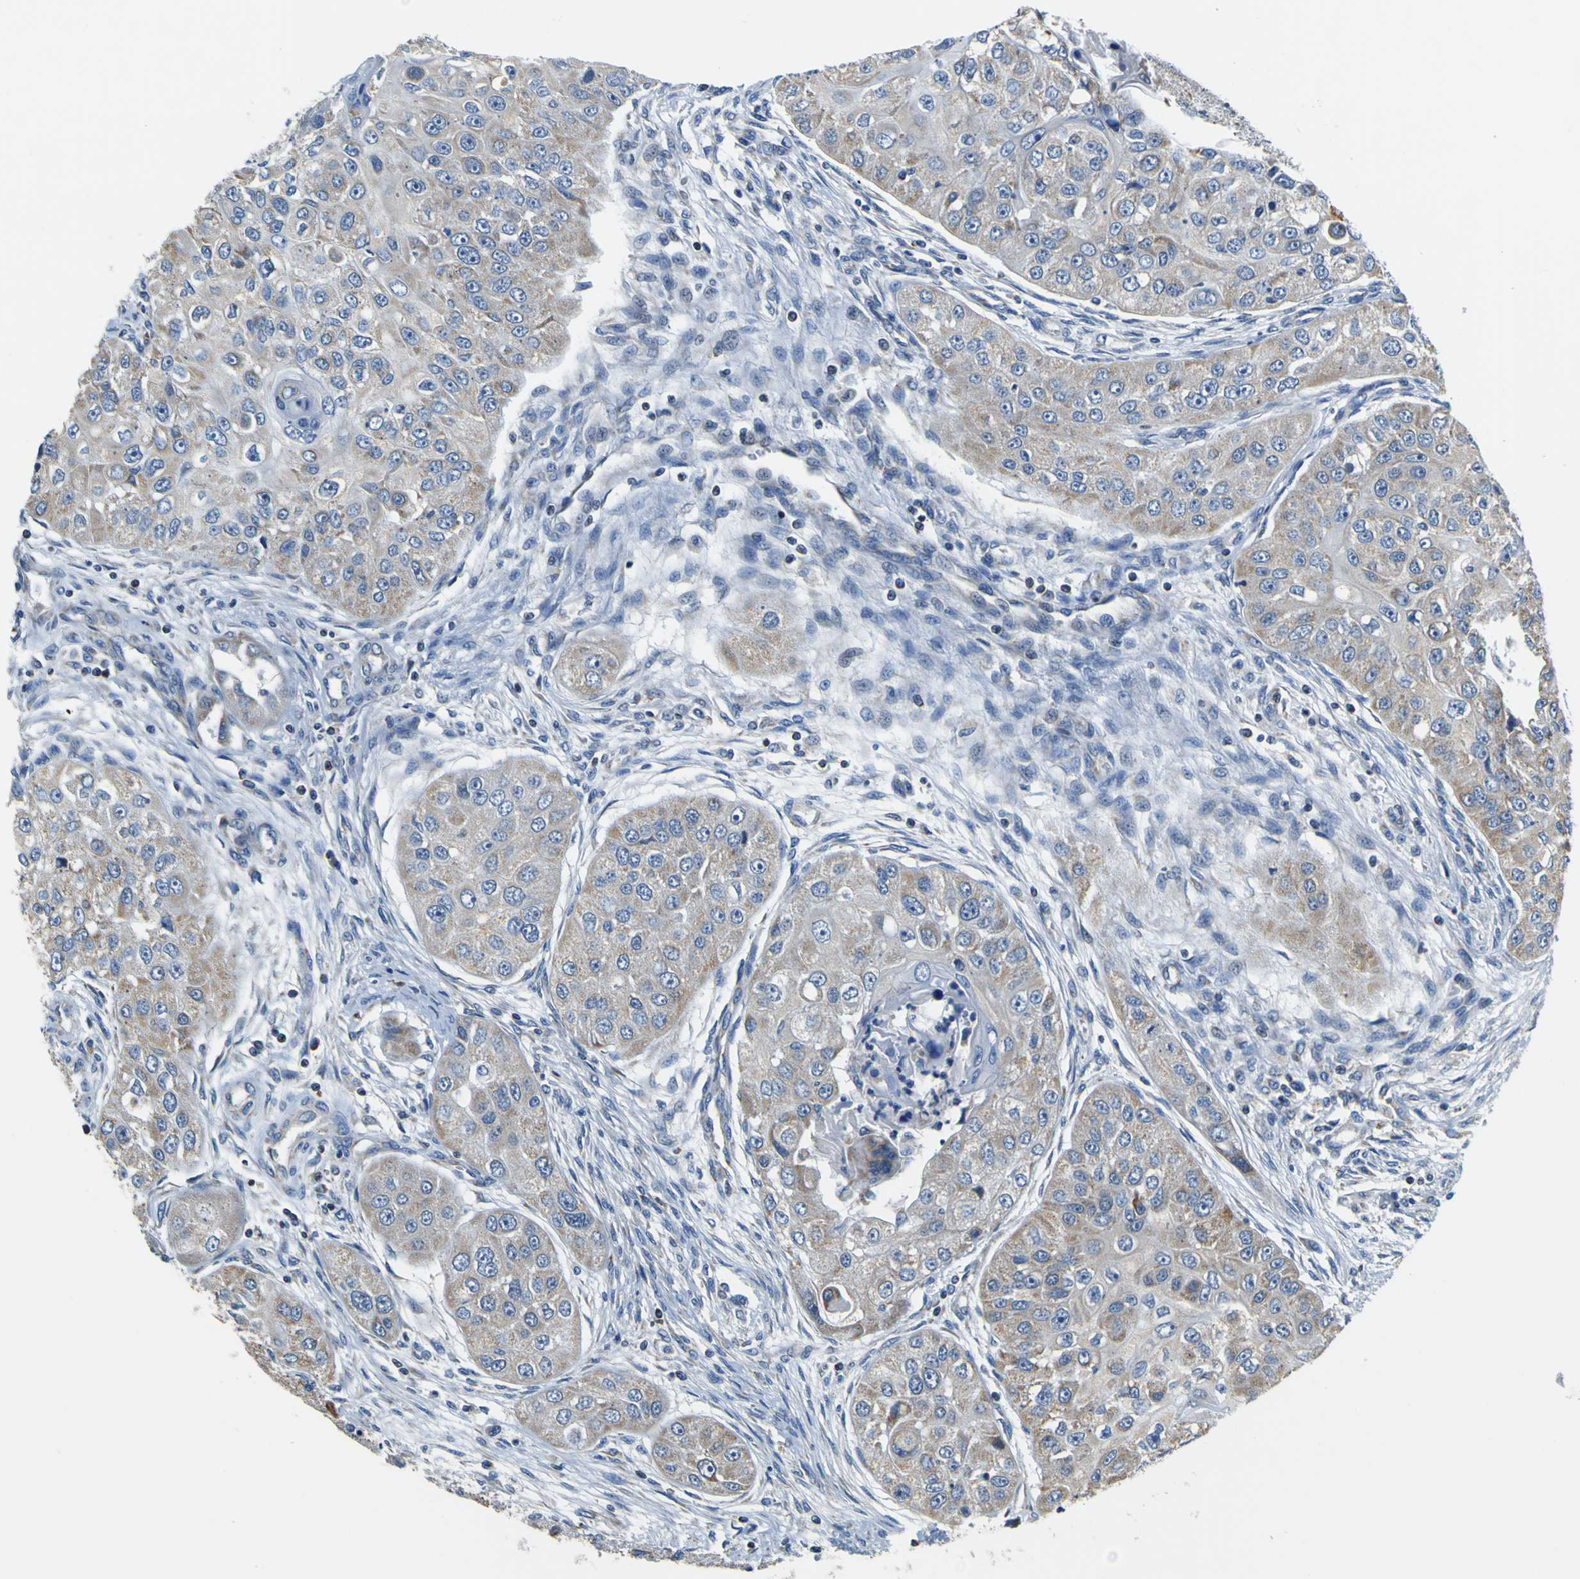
{"staining": {"intensity": "weak", "quantity": ">75%", "location": "cytoplasmic/membranous"}, "tissue": "head and neck cancer", "cell_type": "Tumor cells", "image_type": "cancer", "snomed": [{"axis": "morphology", "description": "Normal tissue, NOS"}, {"axis": "morphology", "description": "Squamous cell carcinoma, NOS"}, {"axis": "topography", "description": "Skeletal muscle"}, {"axis": "topography", "description": "Head-Neck"}], "caption": "A brown stain labels weak cytoplasmic/membranous expression of a protein in human head and neck cancer (squamous cell carcinoma) tumor cells.", "gene": "LRP4", "patient": {"sex": "male", "age": 51}}